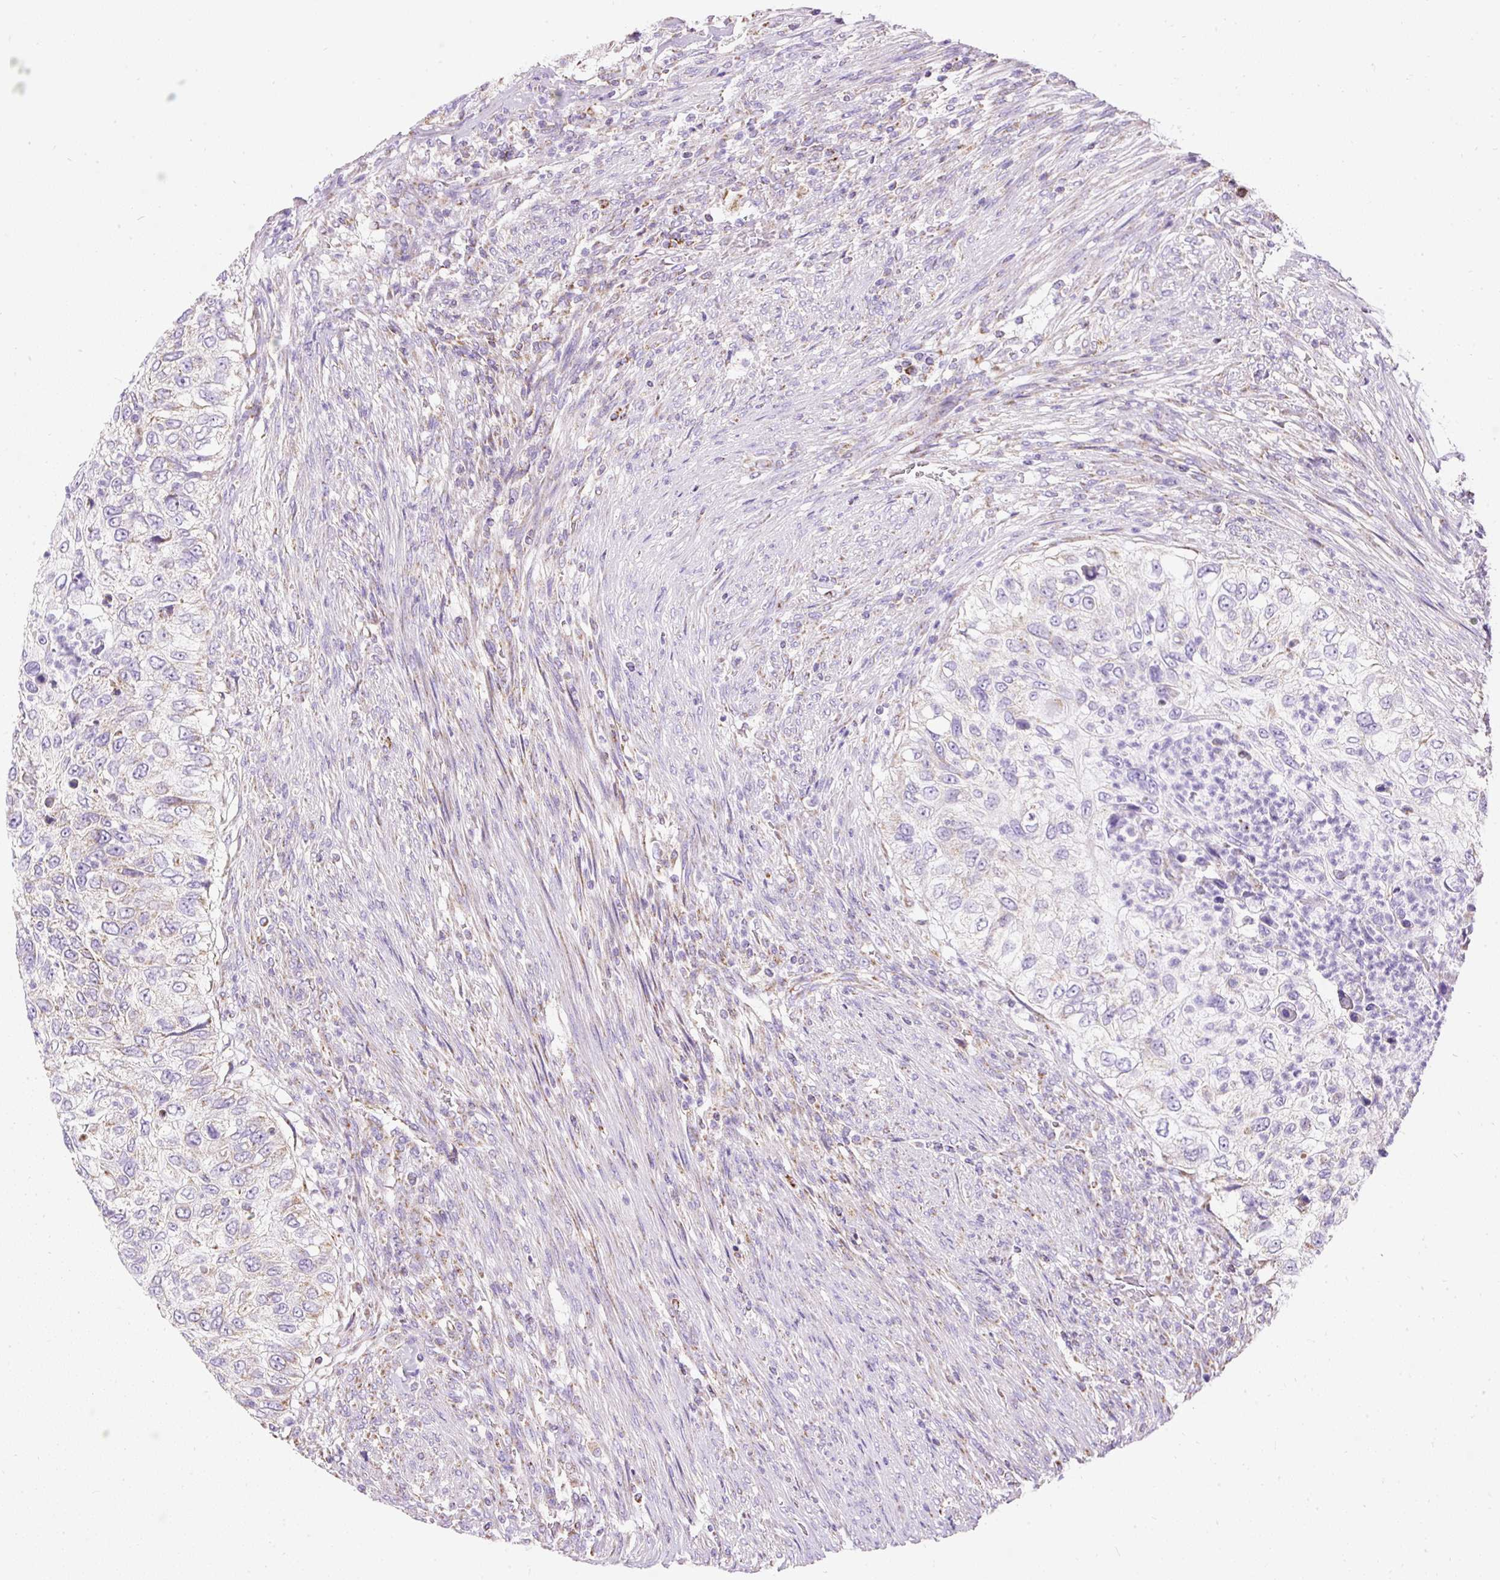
{"staining": {"intensity": "weak", "quantity": "25%-75%", "location": "cytoplasmic/membranous"}, "tissue": "urothelial cancer", "cell_type": "Tumor cells", "image_type": "cancer", "snomed": [{"axis": "morphology", "description": "Urothelial carcinoma, High grade"}, {"axis": "topography", "description": "Urinary bladder"}], "caption": "High-grade urothelial carcinoma stained with a brown dye demonstrates weak cytoplasmic/membranous positive staining in about 25%-75% of tumor cells.", "gene": "DAAM2", "patient": {"sex": "female", "age": 60}}